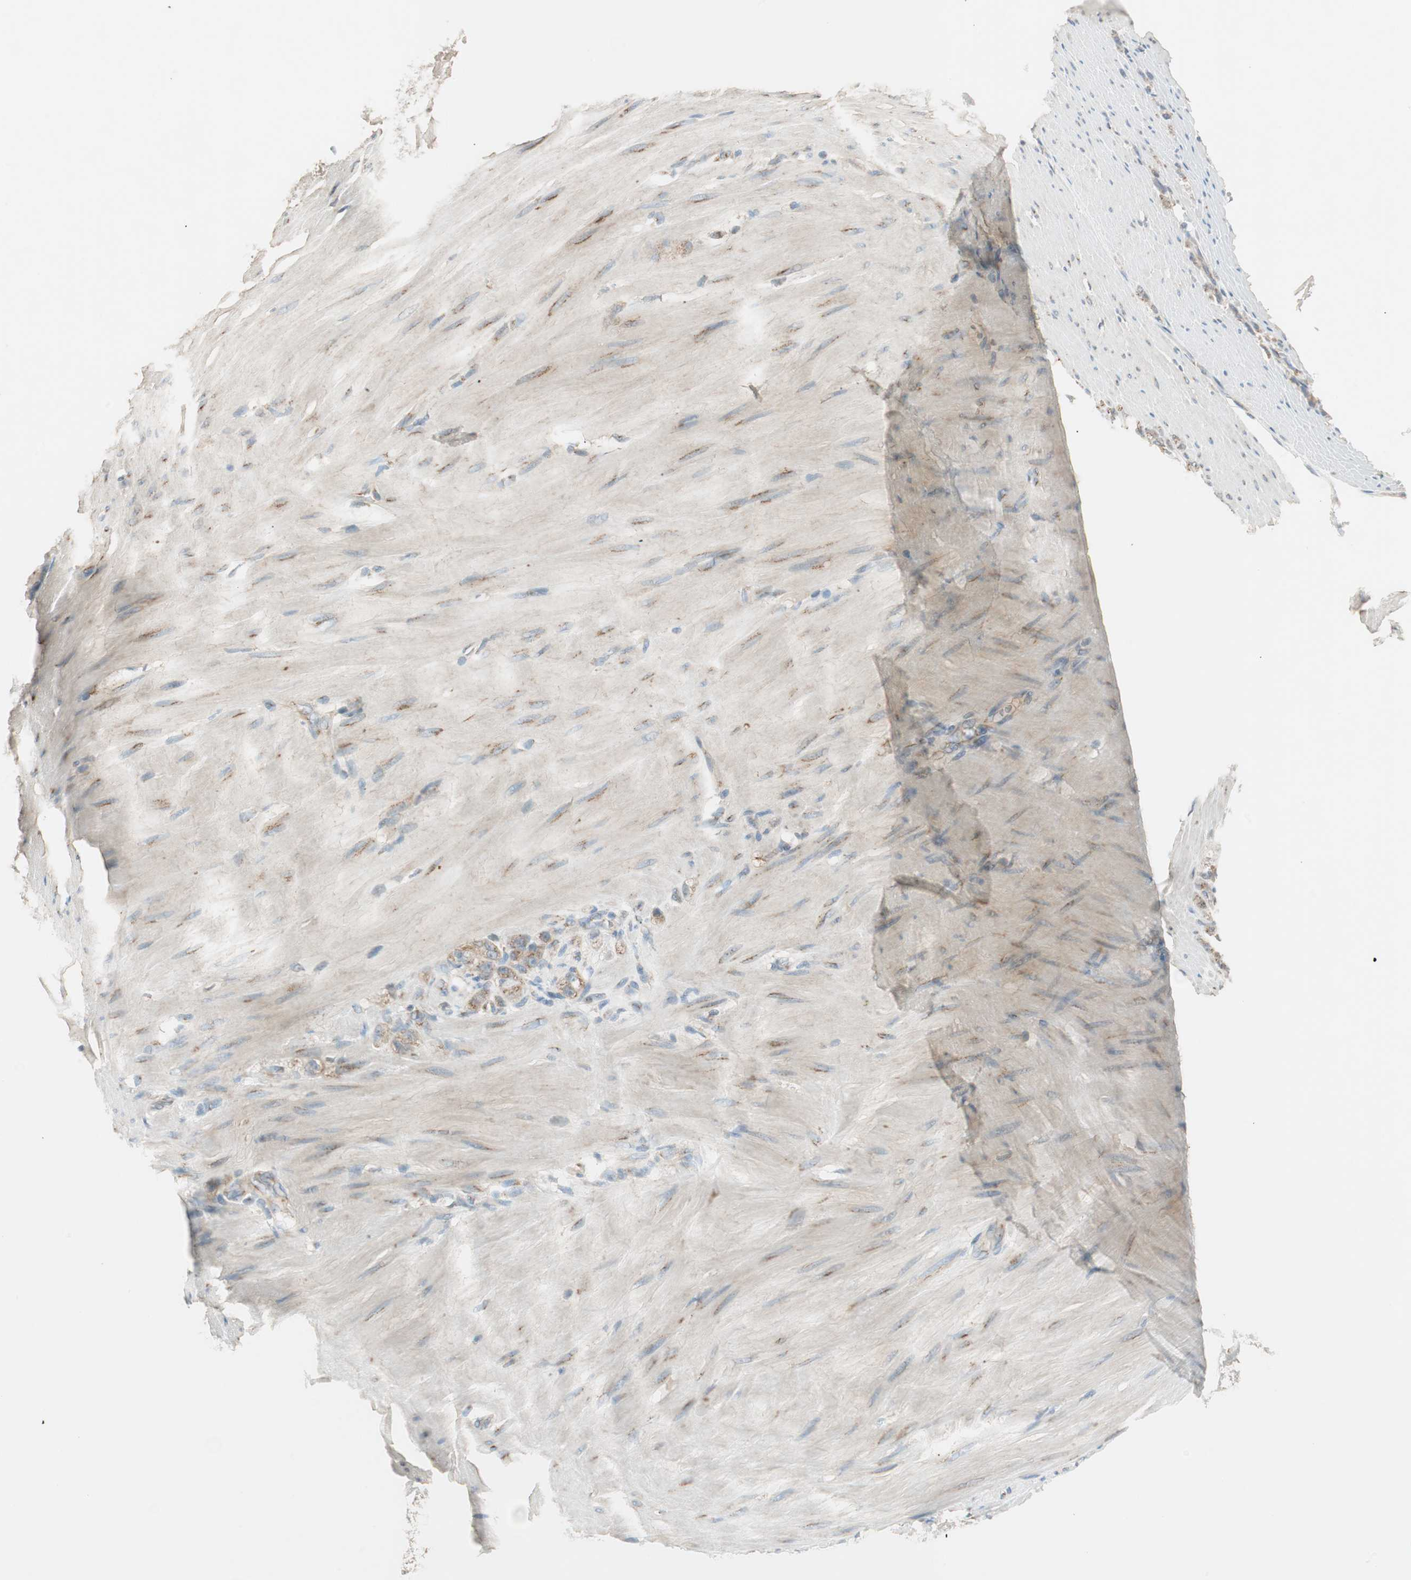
{"staining": {"intensity": "moderate", "quantity": "25%-75%", "location": "cytoplasmic/membranous"}, "tissue": "stomach cancer", "cell_type": "Tumor cells", "image_type": "cancer", "snomed": [{"axis": "morphology", "description": "Adenocarcinoma, NOS"}, {"axis": "topography", "description": "Stomach"}], "caption": "Immunohistochemistry histopathology image of neoplastic tissue: human stomach adenocarcinoma stained using immunohistochemistry (IHC) shows medium levels of moderate protein expression localized specifically in the cytoplasmic/membranous of tumor cells, appearing as a cytoplasmic/membranous brown color.", "gene": "SEC16A", "patient": {"sex": "male", "age": 82}}